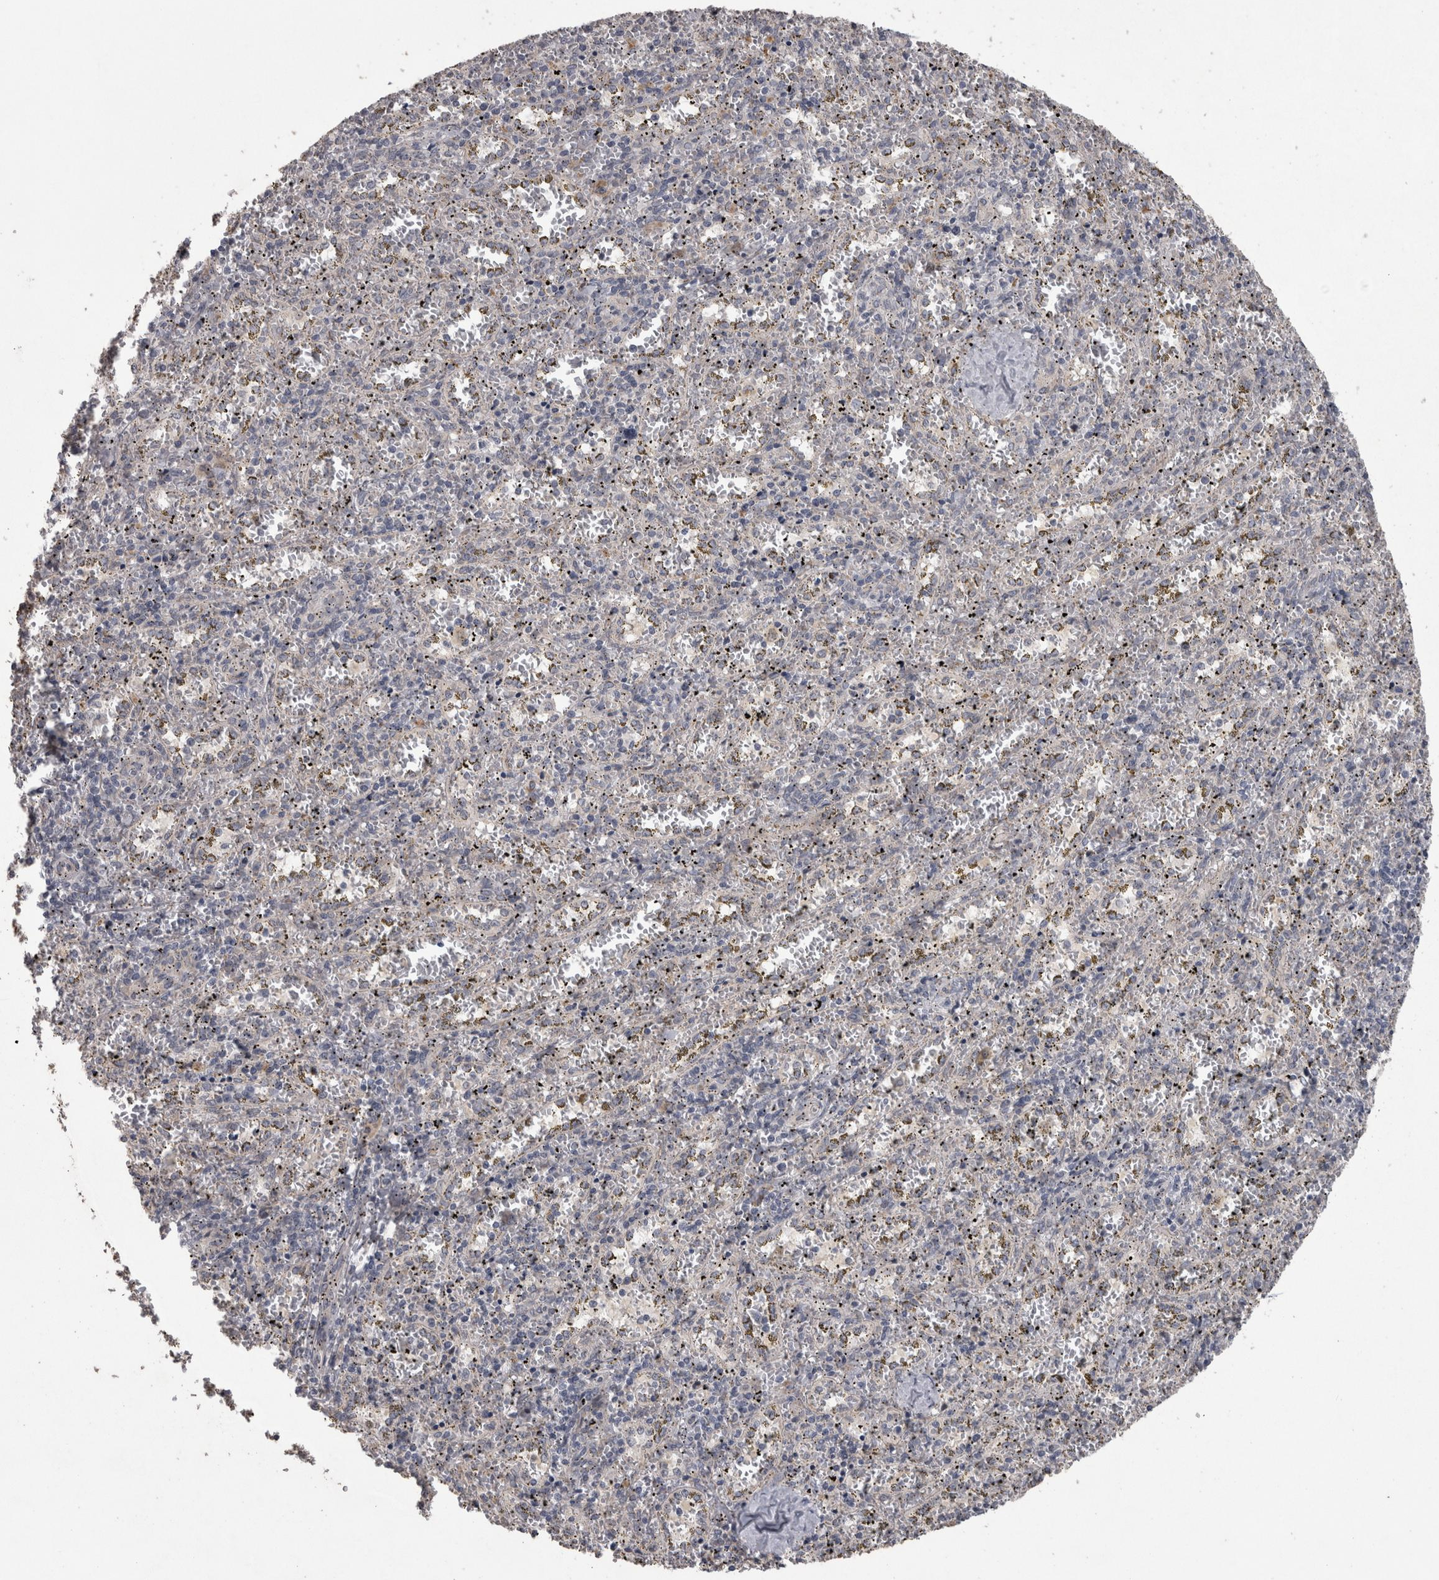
{"staining": {"intensity": "negative", "quantity": "none", "location": "none"}, "tissue": "spleen", "cell_type": "Cells in red pulp", "image_type": "normal", "snomed": [{"axis": "morphology", "description": "Normal tissue, NOS"}, {"axis": "topography", "description": "Spleen"}], "caption": "There is no significant positivity in cells in red pulp of spleen. (DAB immunohistochemistry, high magnification).", "gene": "RAB29", "patient": {"sex": "male", "age": 11}}